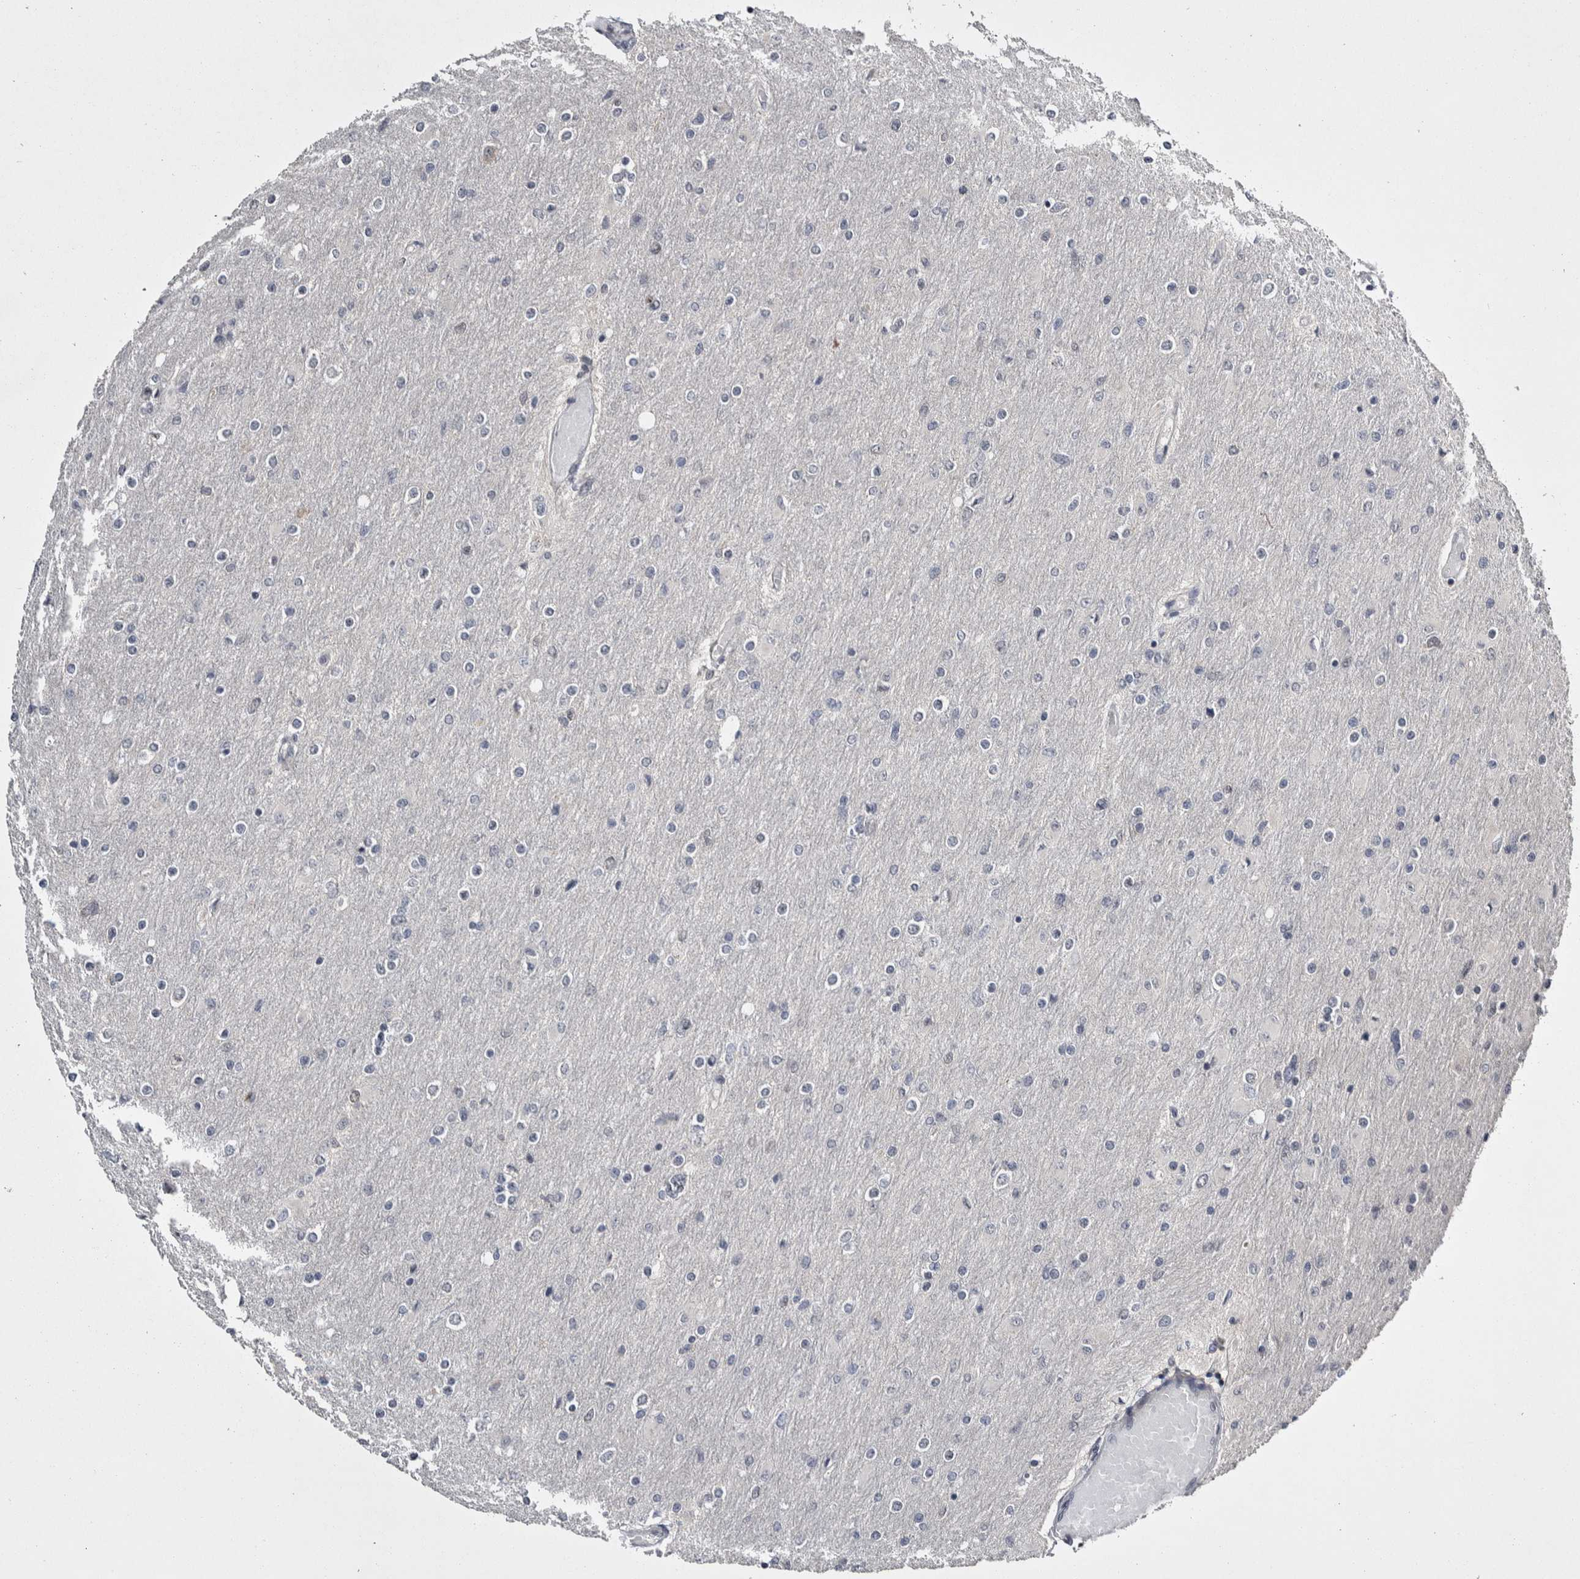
{"staining": {"intensity": "negative", "quantity": "none", "location": "none"}, "tissue": "glioma", "cell_type": "Tumor cells", "image_type": "cancer", "snomed": [{"axis": "morphology", "description": "Glioma, malignant, High grade"}, {"axis": "topography", "description": "Cerebral cortex"}], "caption": "A high-resolution micrograph shows IHC staining of glioma, which shows no significant staining in tumor cells.", "gene": "ASPN", "patient": {"sex": "female", "age": 36}}